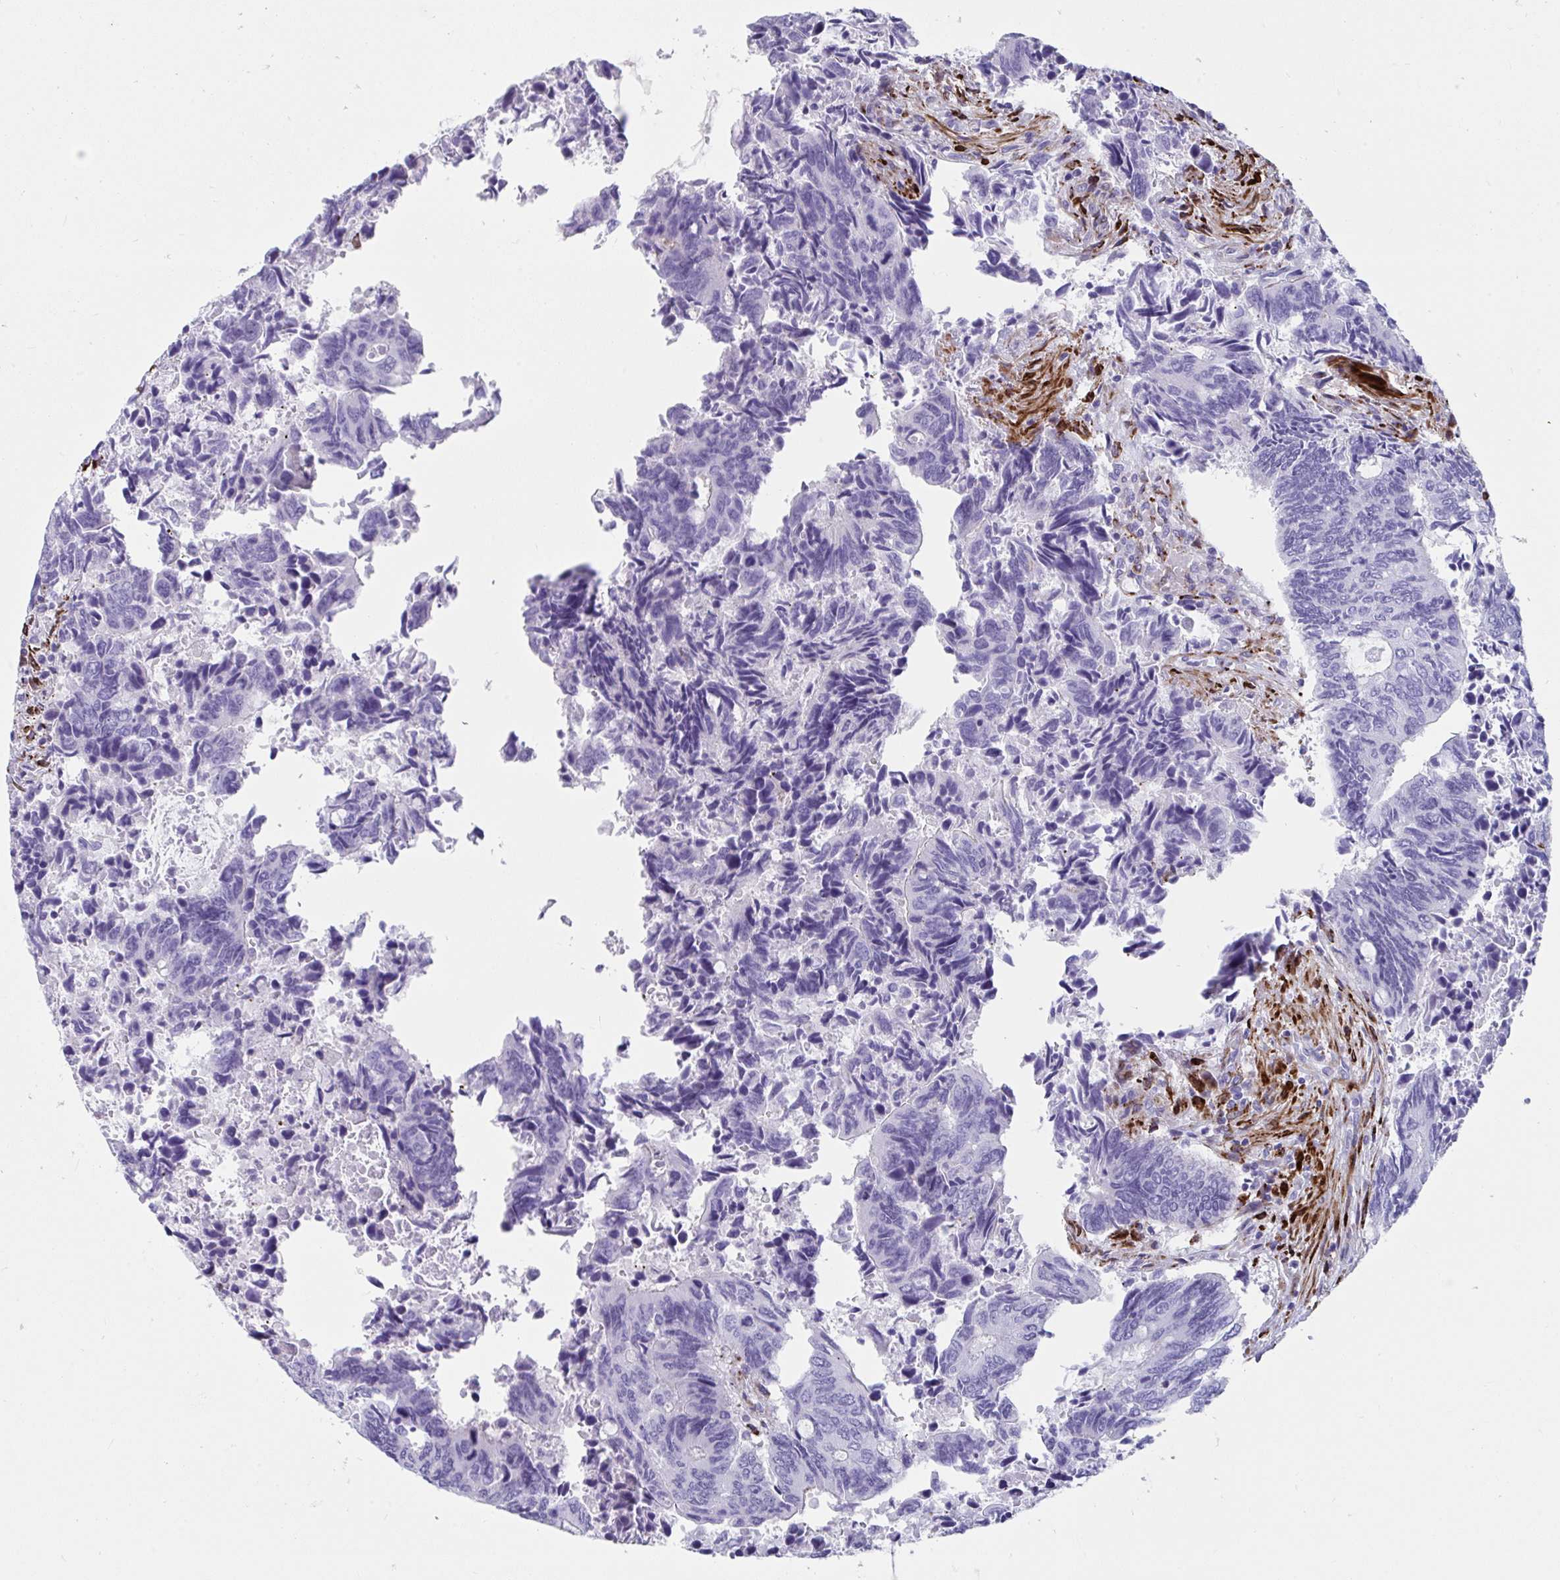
{"staining": {"intensity": "negative", "quantity": "none", "location": "none"}, "tissue": "colorectal cancer", "cell_type": "Tumor cells", "image_type": "cancer", "snomed": [{"axis": "morphology", "description": "Adenocarcinoma, NOS"}, {"axis": "topography", "description": "Colon"}], "caption": "Photomicrograph shows no protein staining in tumor cells of adenocarcinoma (colorectal) tissue.", "gene": "GRXCR2", "patient": {"sex": "male", "age": 87}}